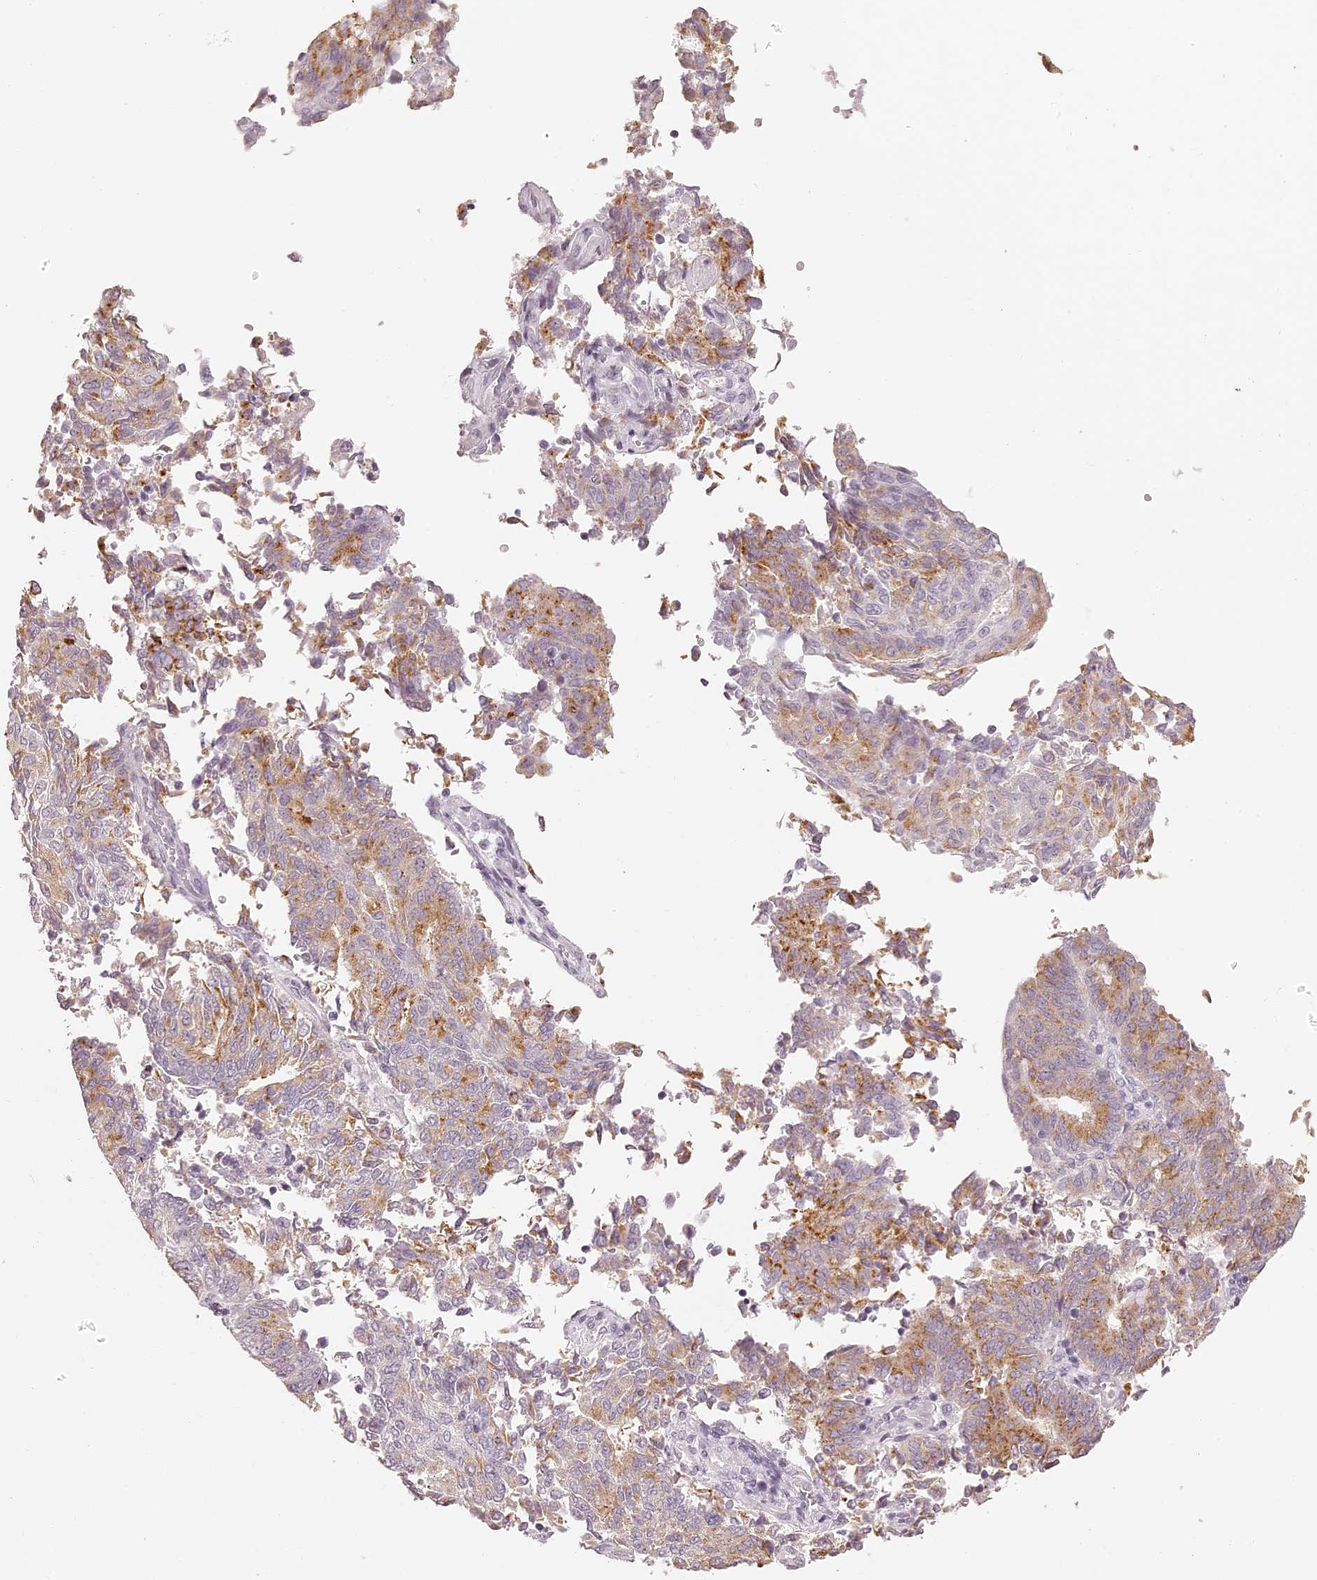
{"staining": {"intensity": "moderate", "quantity": ">75%", "location": "cytoplasmic/membranous"}, "tissue": "endometrial cancer", "cell_type": "Tumor cells", "image_type": "cancer", "snomed": [{"axis": "morphology", "description": "Adenocarcinoma, NOS"}, {"axis": "topography", "description": "Endometrium"}], "caption": "About >75% of tumor cells in adenocarcinoma (endometrial) reveal moderate cytoplasmic/membranous protein staining as visualized by brown immunohistochemical staining.", "gene": "ELAPOR1", "patient": {"sex": "female", "age": 80}}